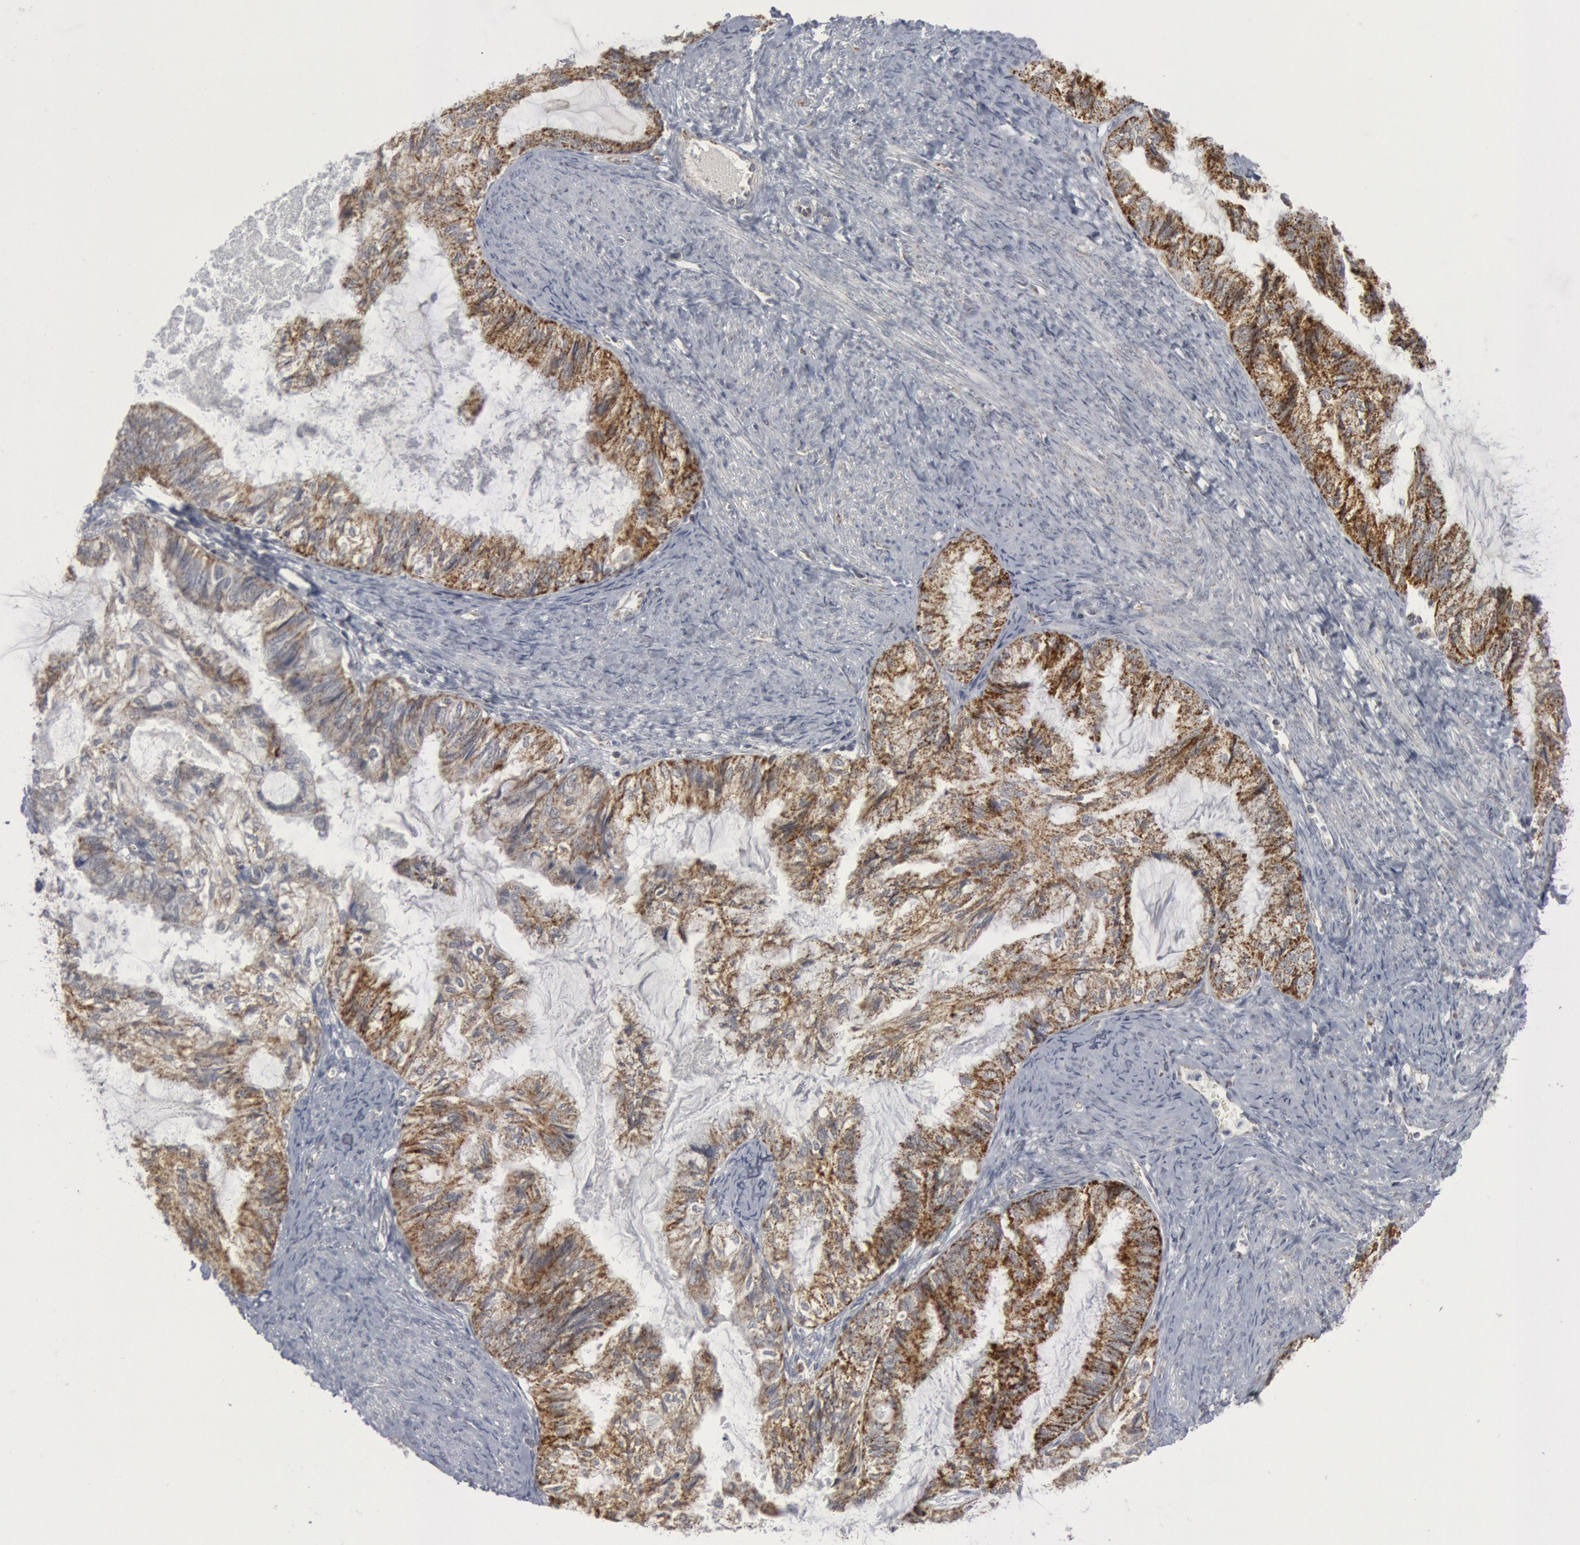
{"staining": {"intensity": "moderate", "quantity": "25%-75%", "location": "cytoplasmic/membranous"}, "tissue": "endometrial cancer", "cell_type": "Tumor cells", "image_type": "cancer", "snomed": [{"axis": "morphology", "description": "Adenocarcinoma, NOS"}, {"axis": "topography", "description": "Endometrium"}], "caption": "DAB immunohistochemical staining of human endometrial cancer demonstrates moderate cytoplasmic/membranous protein staining in approximately 25%-75% of tumor cells. The staining was performed using DAB (3,3'-diaminobenzidine), with brown indicating positive protein expression. Nuclei are stained blue with hematoxylin.", "gene": "CASP9", "patient": {"sex": "female", "age": 86}}